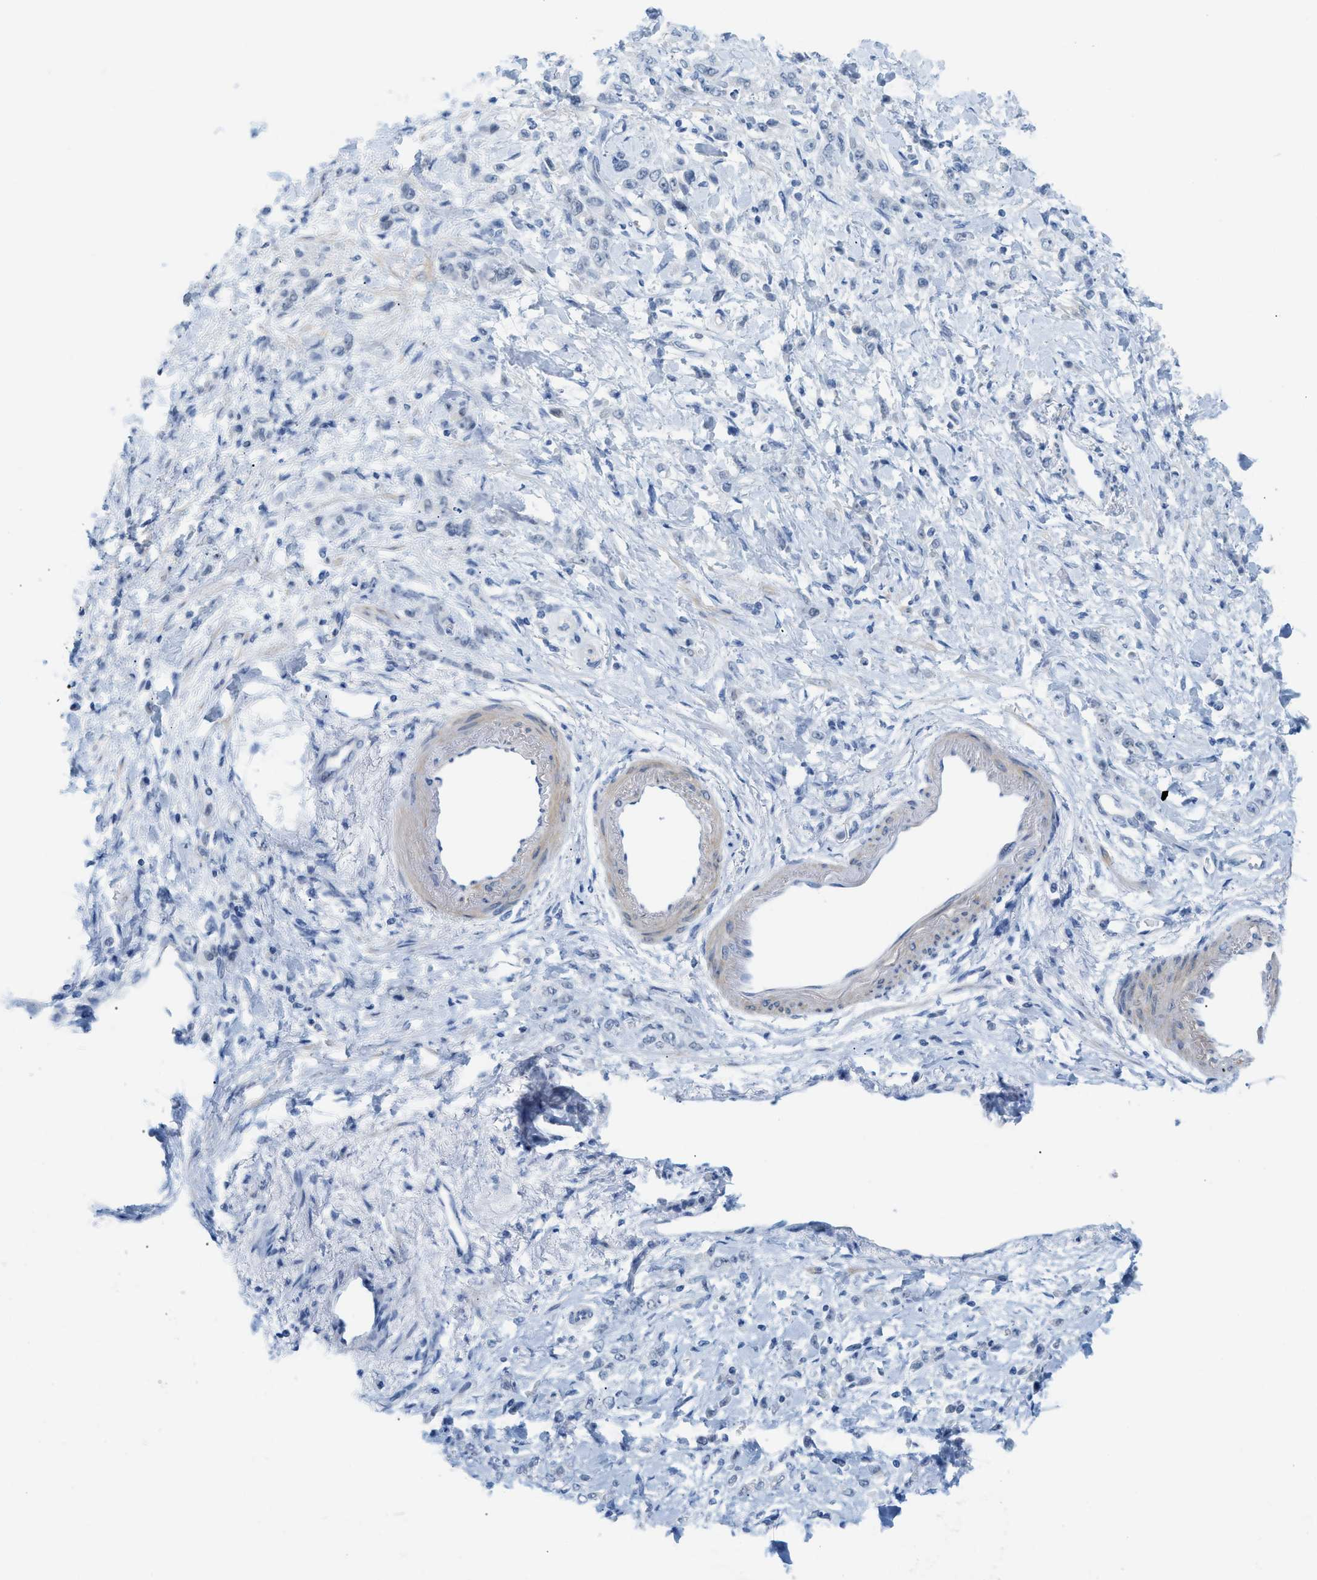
{"staining": {"intensity": "negative", "quantity": "none", "location": "none"}, "tissue": "stomach cancer", "cell_type": "Tumor cells", "image_type": "cancer", "snomed": [{"axis": "morphology", "description": "Normal tissue, NOS"}, {"axis": "morphology", "description": "Adenocarcinoma, NOS"}, {"axis": "topography", "description": "Stomach"}], "caption": "High magnification brightfield microscopy of stomach cancer (adenocarcinoma) stained with DAB (3,3'-diaminobenzidine) (brown) and counterstained with hematoxylin (blue): tumor cells show no significant expression.", "gene": "HLTF", "patient": {"sex": "male", "age": 82}}